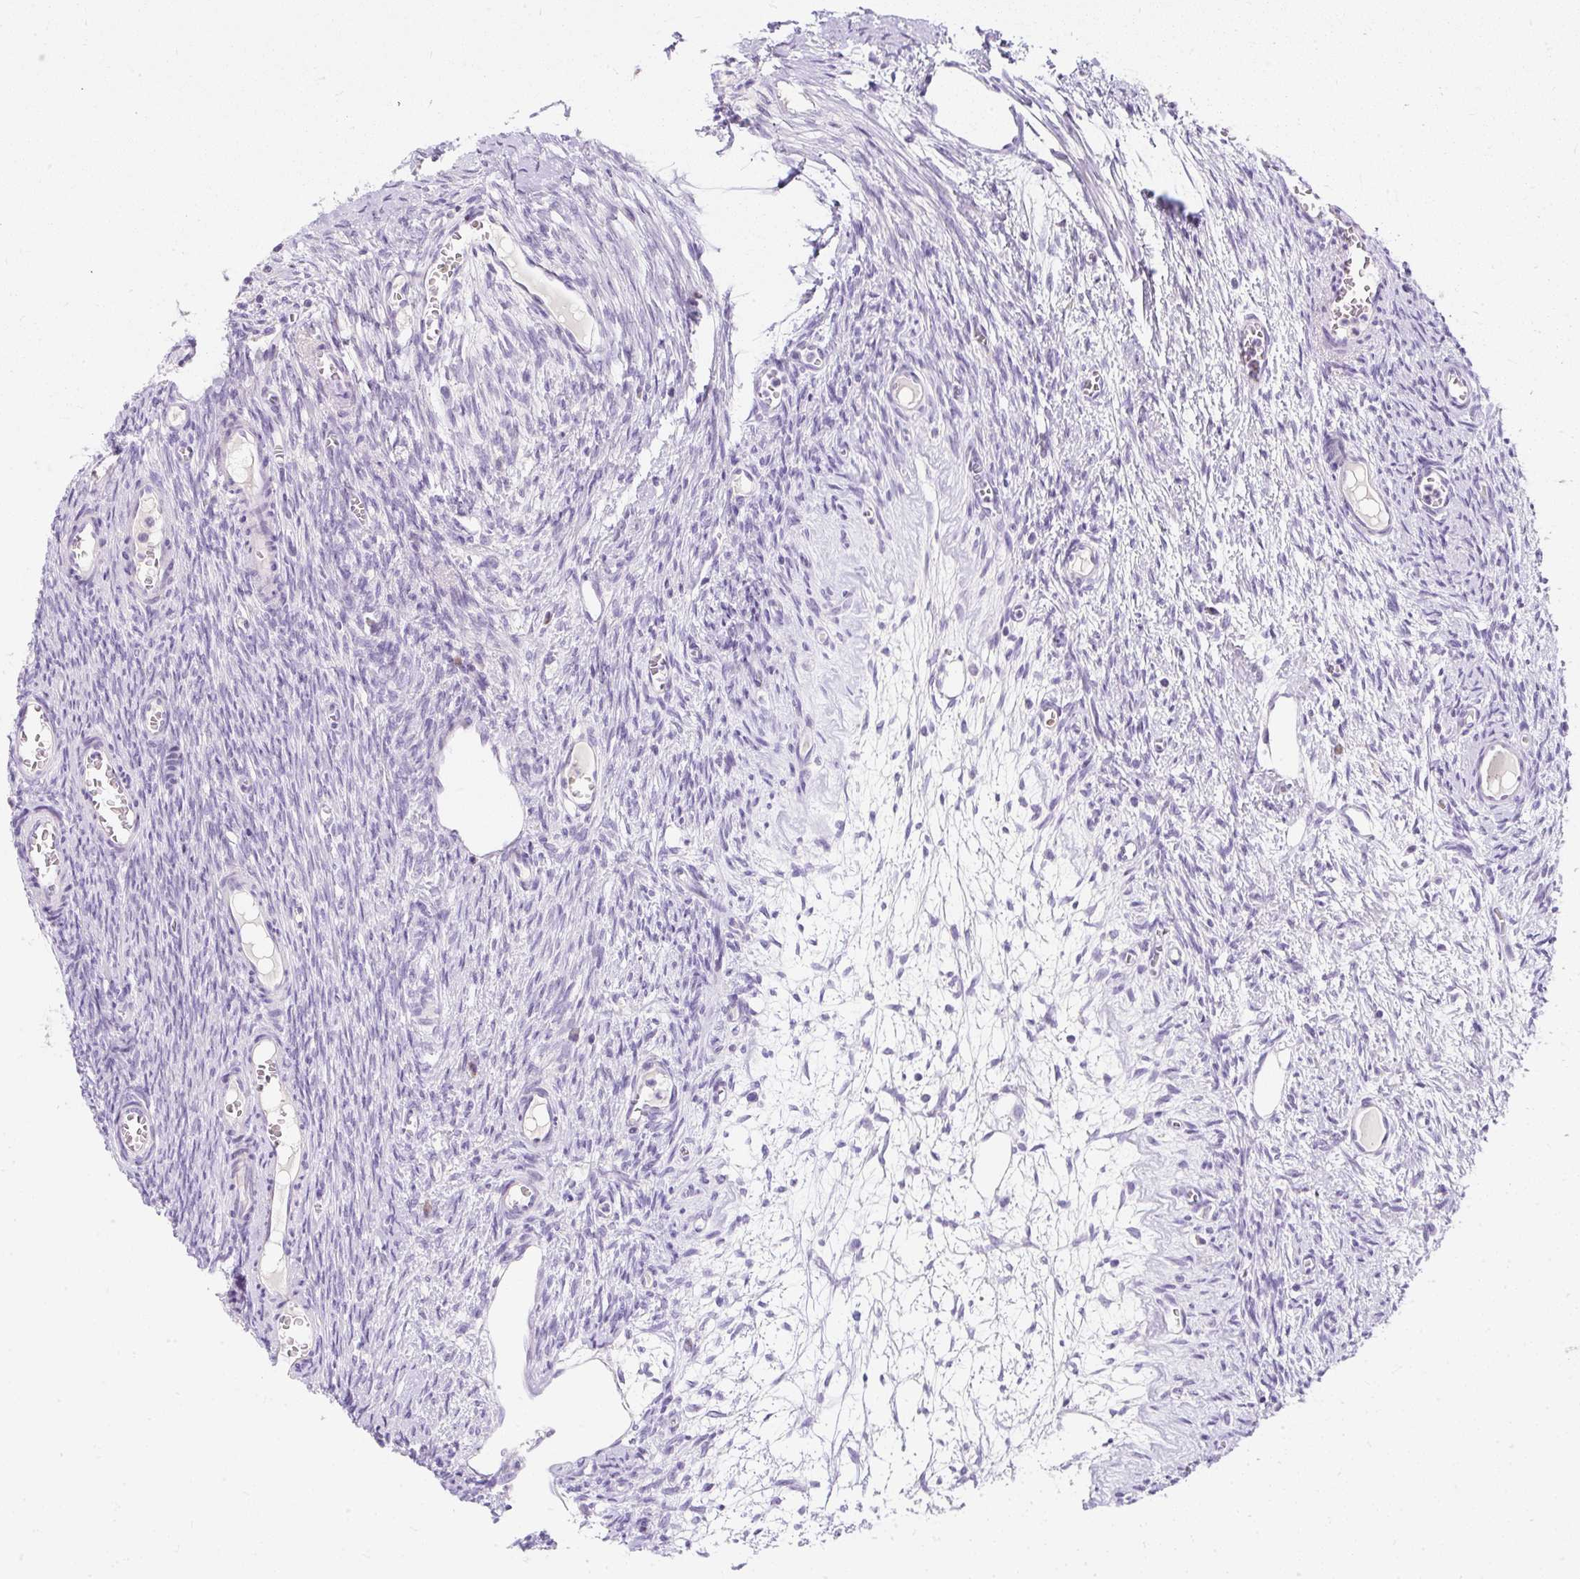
{"staining": {"intensity": "negative", "quantity": "none", "location": "none"}, "tissue": "ovary", "cell_type": "Follicle cells", "image_type": "normal", "snomed": [{"axis": "morphology", "description": "Normal tissue, NOS"}, {"axis": "topography", "description": "Ovary"}], "caption": "The image reveals no staining of follicle cells in unremarkable ovary.", "gene": "DTX4", "patient": {"sex": "female", "age": 44}}